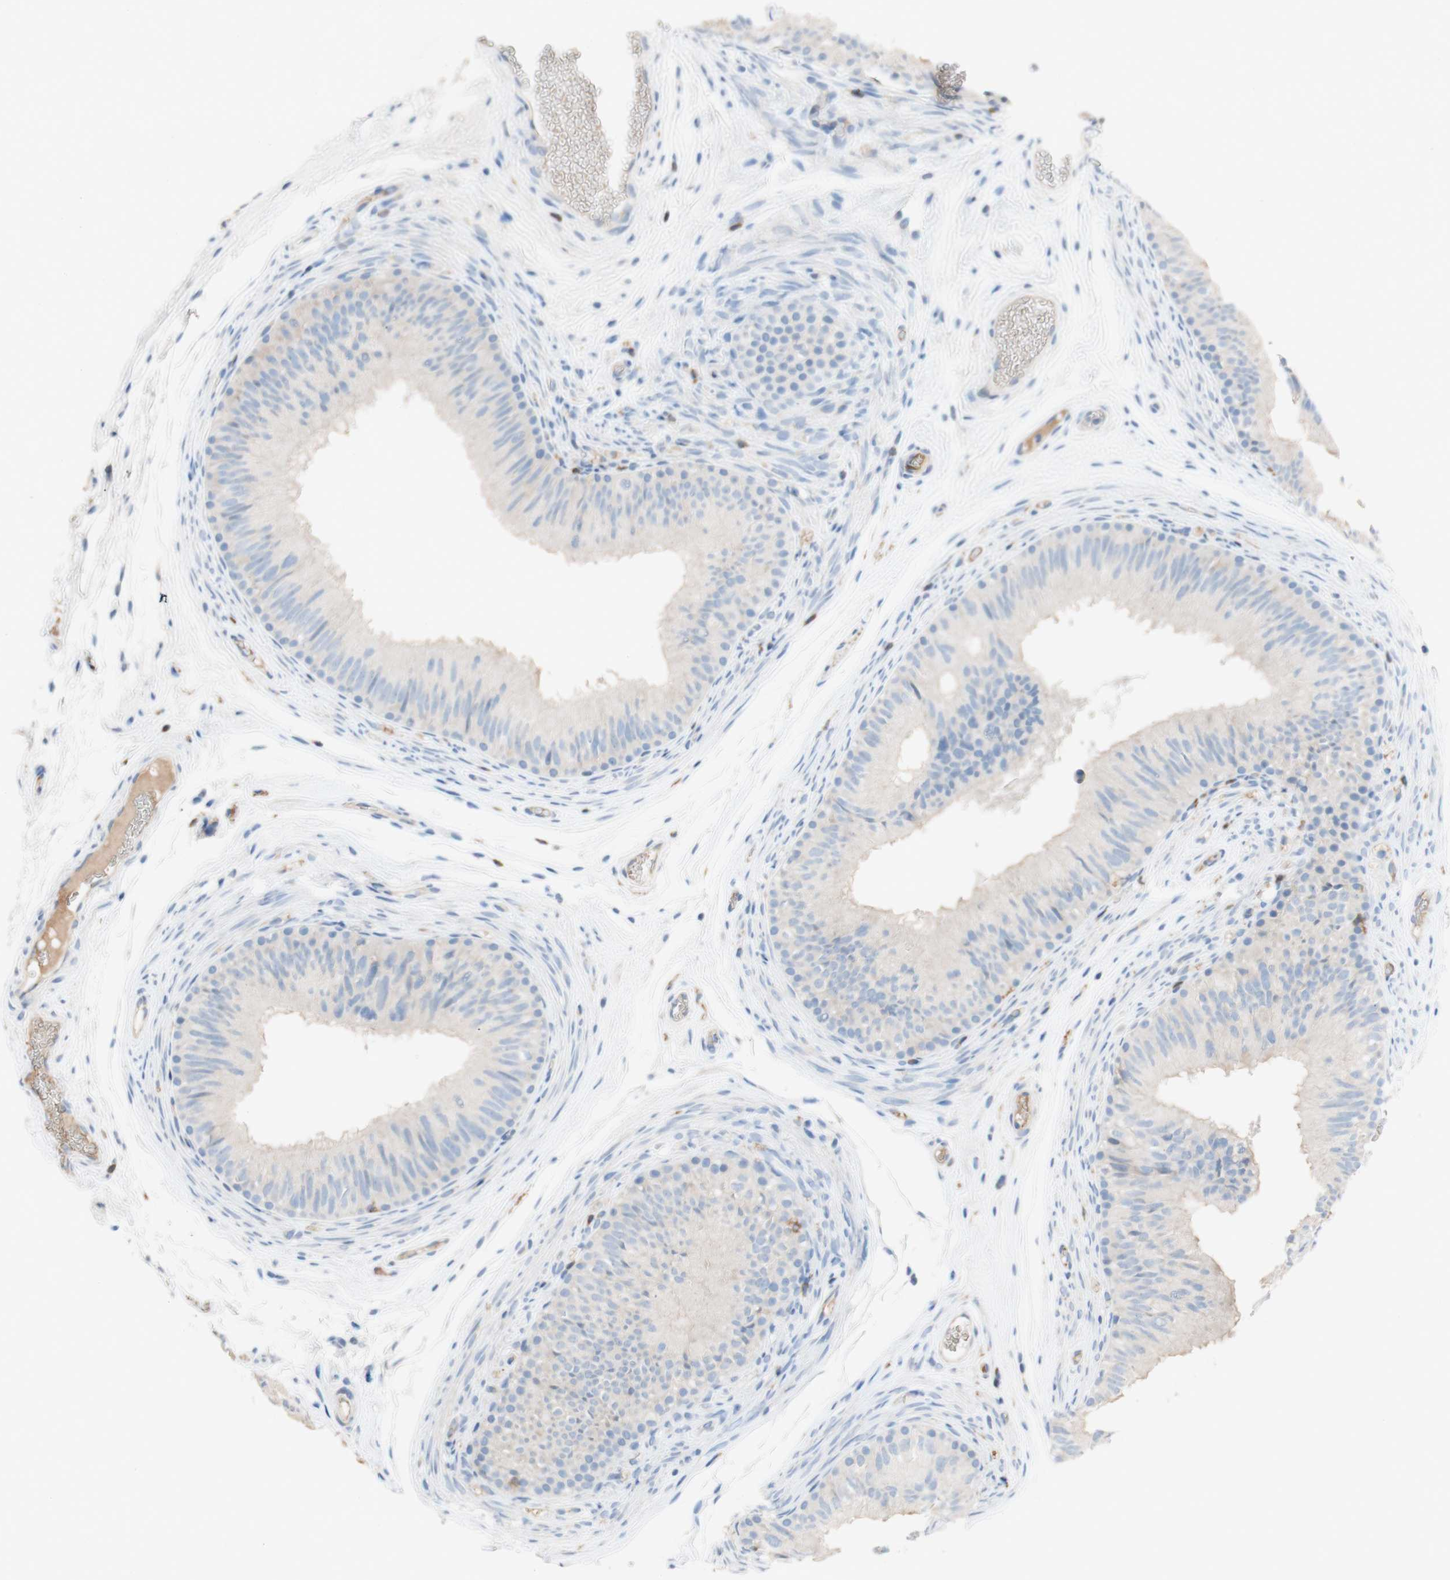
{"staining": {"intensity": "weak", "quantity": ">75%", "location": "cytoplasmic/membranous"}, "tissue": "epididymis", "cell_type": "Glandular cells", "image_type": "normal", "snomed": [{"axis": "morphology", "description": "Normal tissue, NOS"}, {"axis": "topography", "description": "Epididymis"}], "caption": "The photomicrograph demonstrates immunohistochemical staining of benign epididymis. There is weak cytoplasmic/membranous staining is identified in approximately >75% of glandular cells. (Stains: DAB in brown, nuclei in blue, Microscopy: brightfield microscopy at high magnification).", "gene": "PACSIN1", "patient": {"sex": "male", "age": 36}}